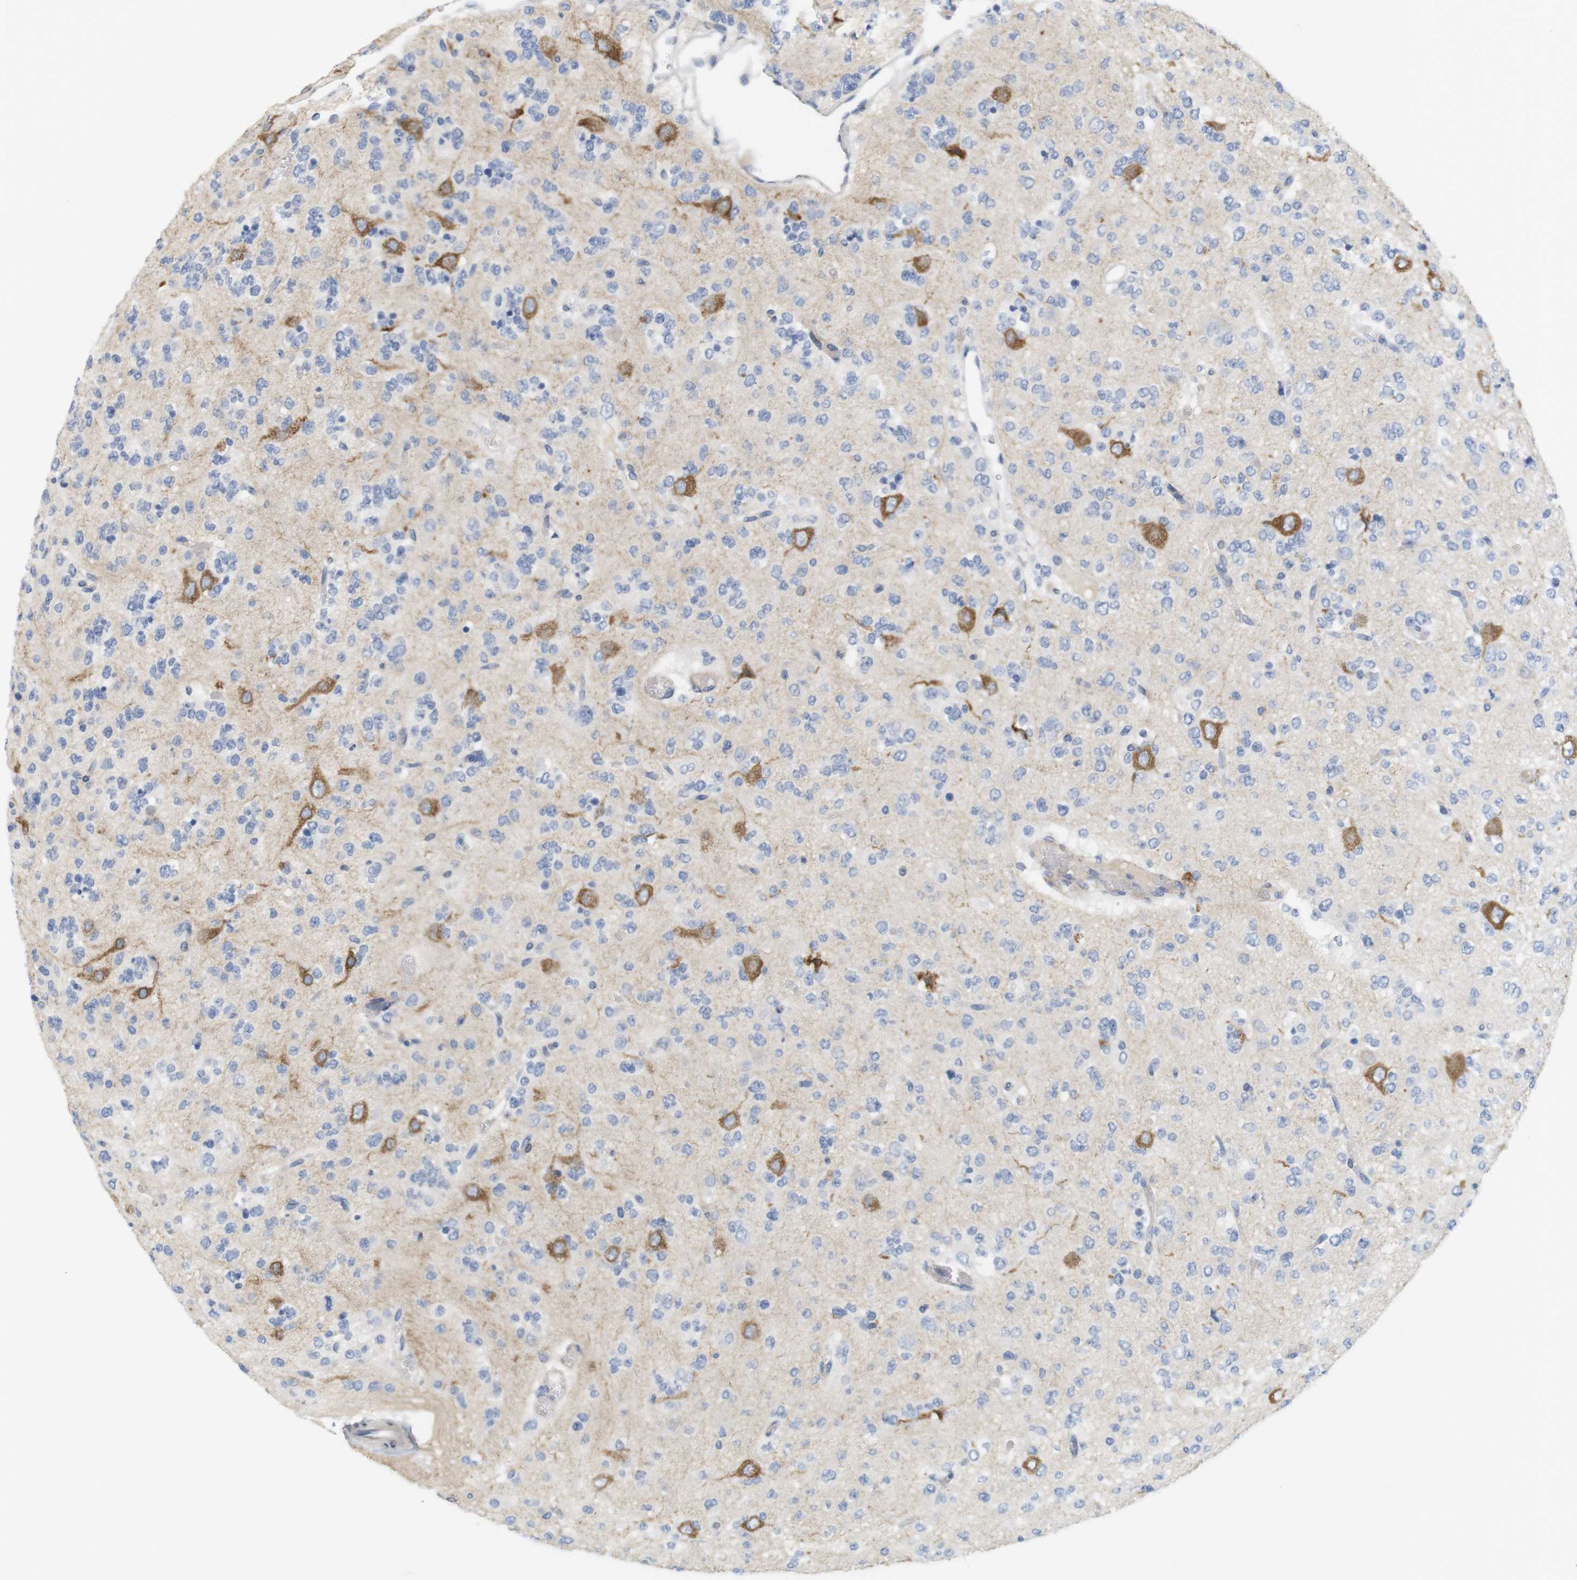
{"staining": {"intensity": "negative", "quantity": "none", "location": "none"}, "tissue": "glioma", "cell_type": "Tumor cells", "image_type": "cancer", "snomed": [{"axis": "morphology", "description": "Glioma, malignant, Low grade"}, {"axis": "topography", "description": "Brain"}], "caption": "This is a histopathology image of IHC staining of malignant glioma (low-grade), which shows no staining in tumor cells. (DAB IHC, high magnification).", "gene": "ITPR1", "patient": {"sex": "male", "age": 38}}